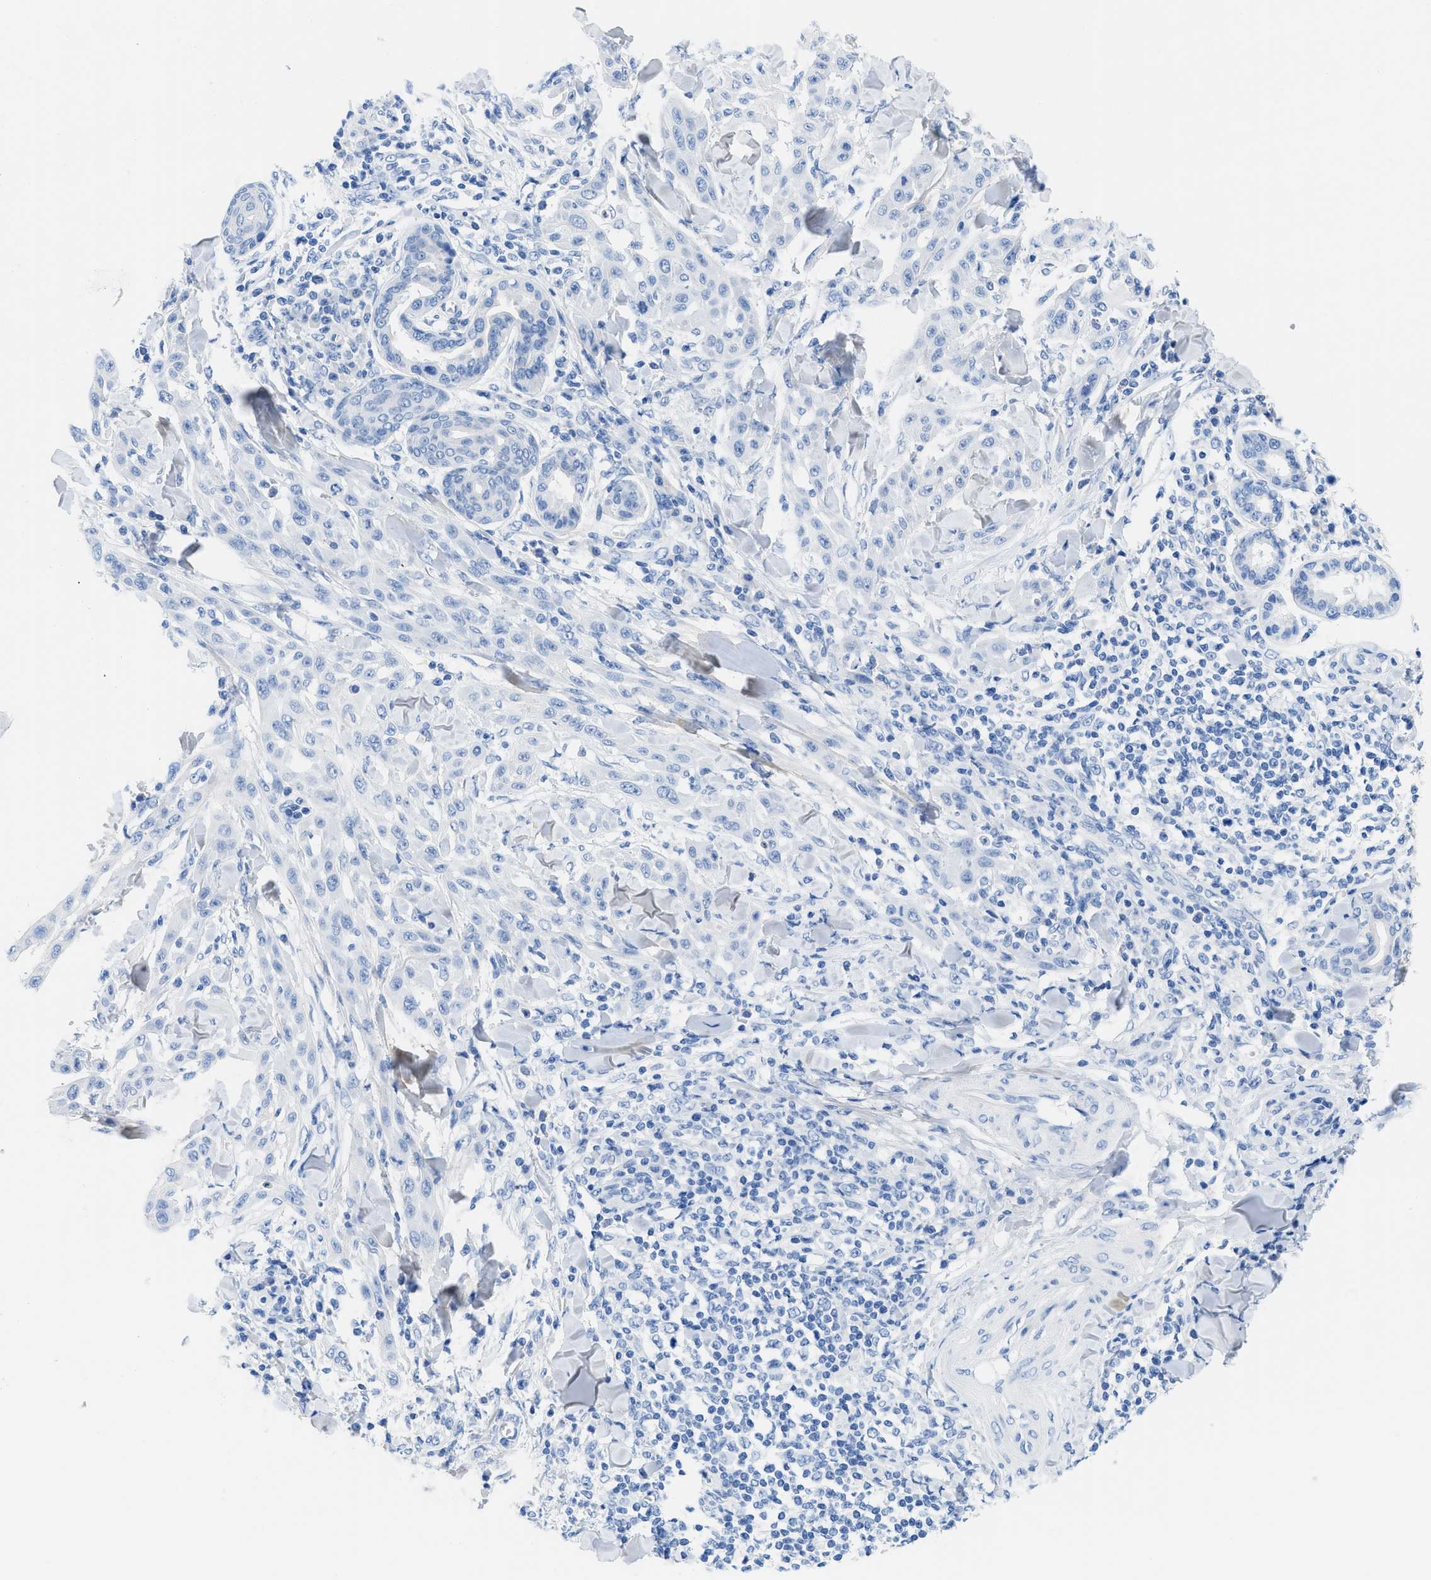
{"staining": {"intensity": "negative", "quantity": "none", "location": "none"}, "tissue": "skin cancer", "cell_type": "Tumor cells", "image_type": "cancer", "snomed": [{"axis": "morphology", "description": "Squamous cell carcinoma, NOS"}, {"axis": "topography", "description": "Skin"}], "caption": "Immunohistochemical staining of squamous cell carcinoma (skin) displays no significant positivity in tumor cells.", "gene": "COL3A1", "patient": {"sex": "male", "age": 24}}